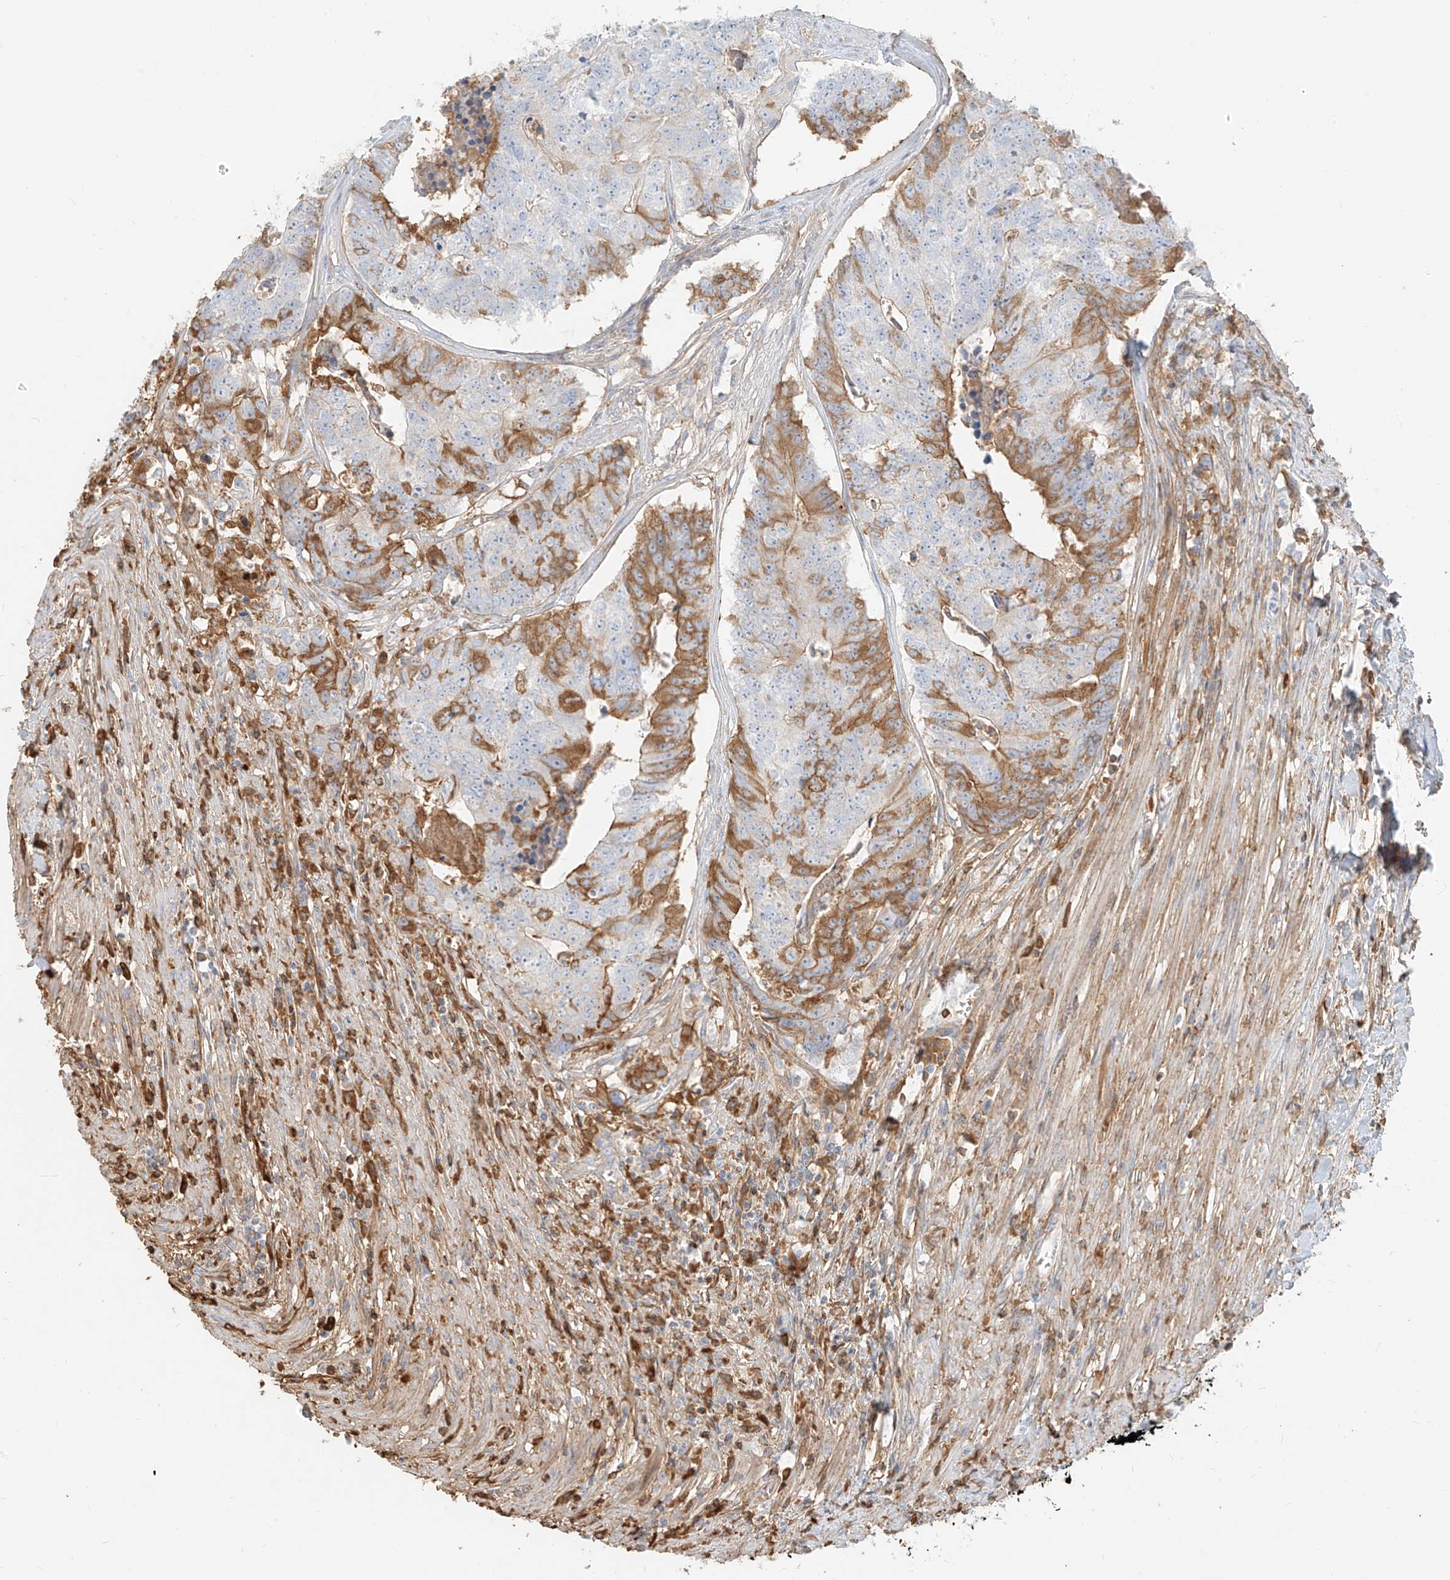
{"staining": {"intensity": "moderate", "quantity": "25%-75%", "location": "cytoplasmic/membranous"}, "tissue": "colorectal cancer", "cell_type": "Tumor cells", "image_type": "cancer", "snomed": [{"axis": "morphology", "description": "Adenocarcinoma, NOS"}, {"axis": "topography", "description": "Colon"}], "caption": "Protein staining demonstrates moderate cytoplasmic/membranous expression in about 25%-75% of tumor cells in colorectal adenocarcinoma.", "gene": "OCSTAMP", "patient": {"sex": "female", "age": 67}}